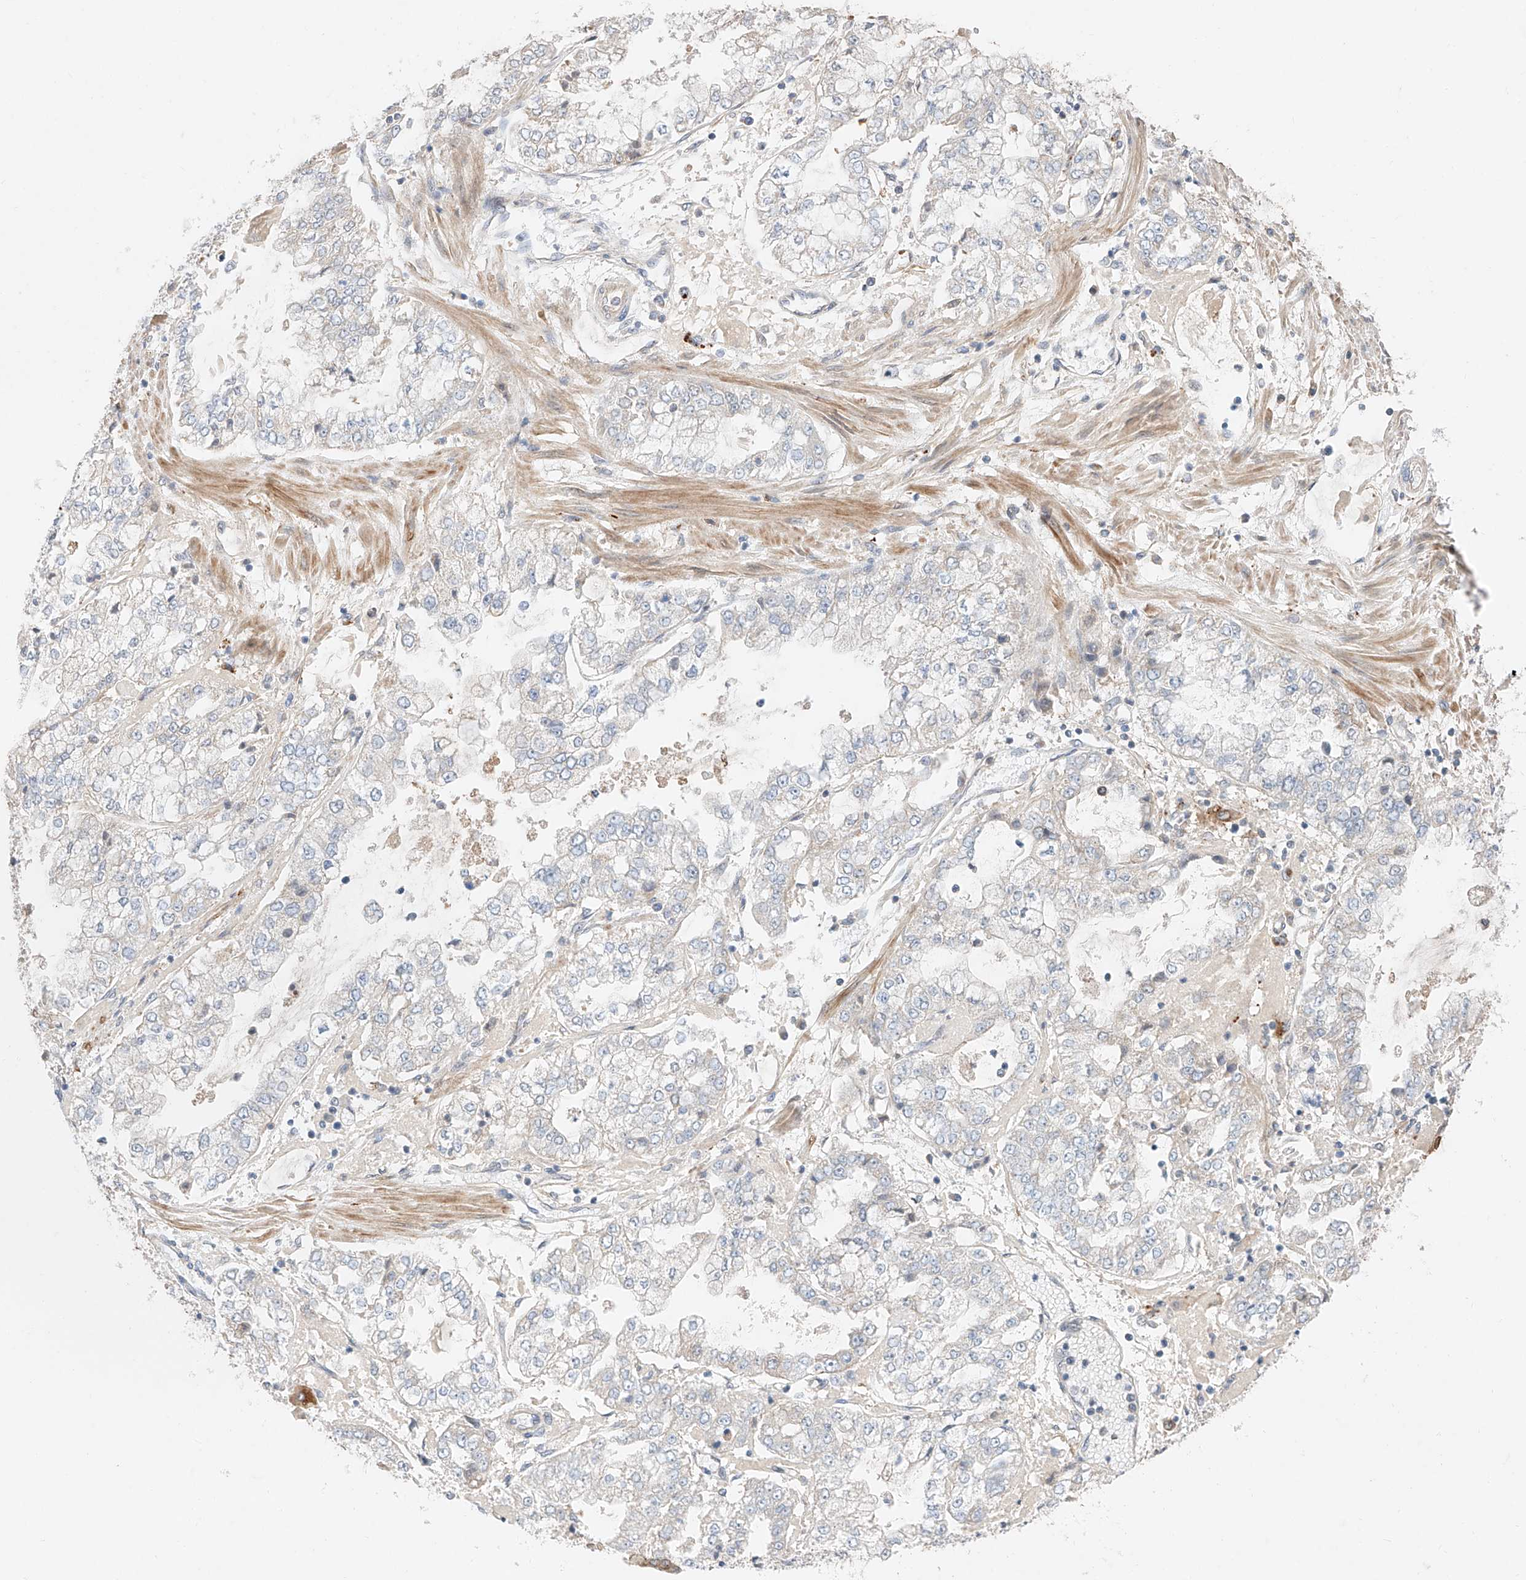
{"staining": {"intensity": "negative", "quantity": "none", "location": "none"}, "tissue": "stomach cancer", "cell_type": "Tumor cells", "image_type": "cancer", "snomed": [{"axis": "morphology", "description": "Adenocarcinoma, NOS"}, {"axis": "topography", "description": "Stomach"}], "caption": "This is an IHC histopathology image of human adenocarcinoma (stomach). There is no expression in tumor cells.", "gene": "GCNT1", "patient": {"sex": "male", "age": 76}}